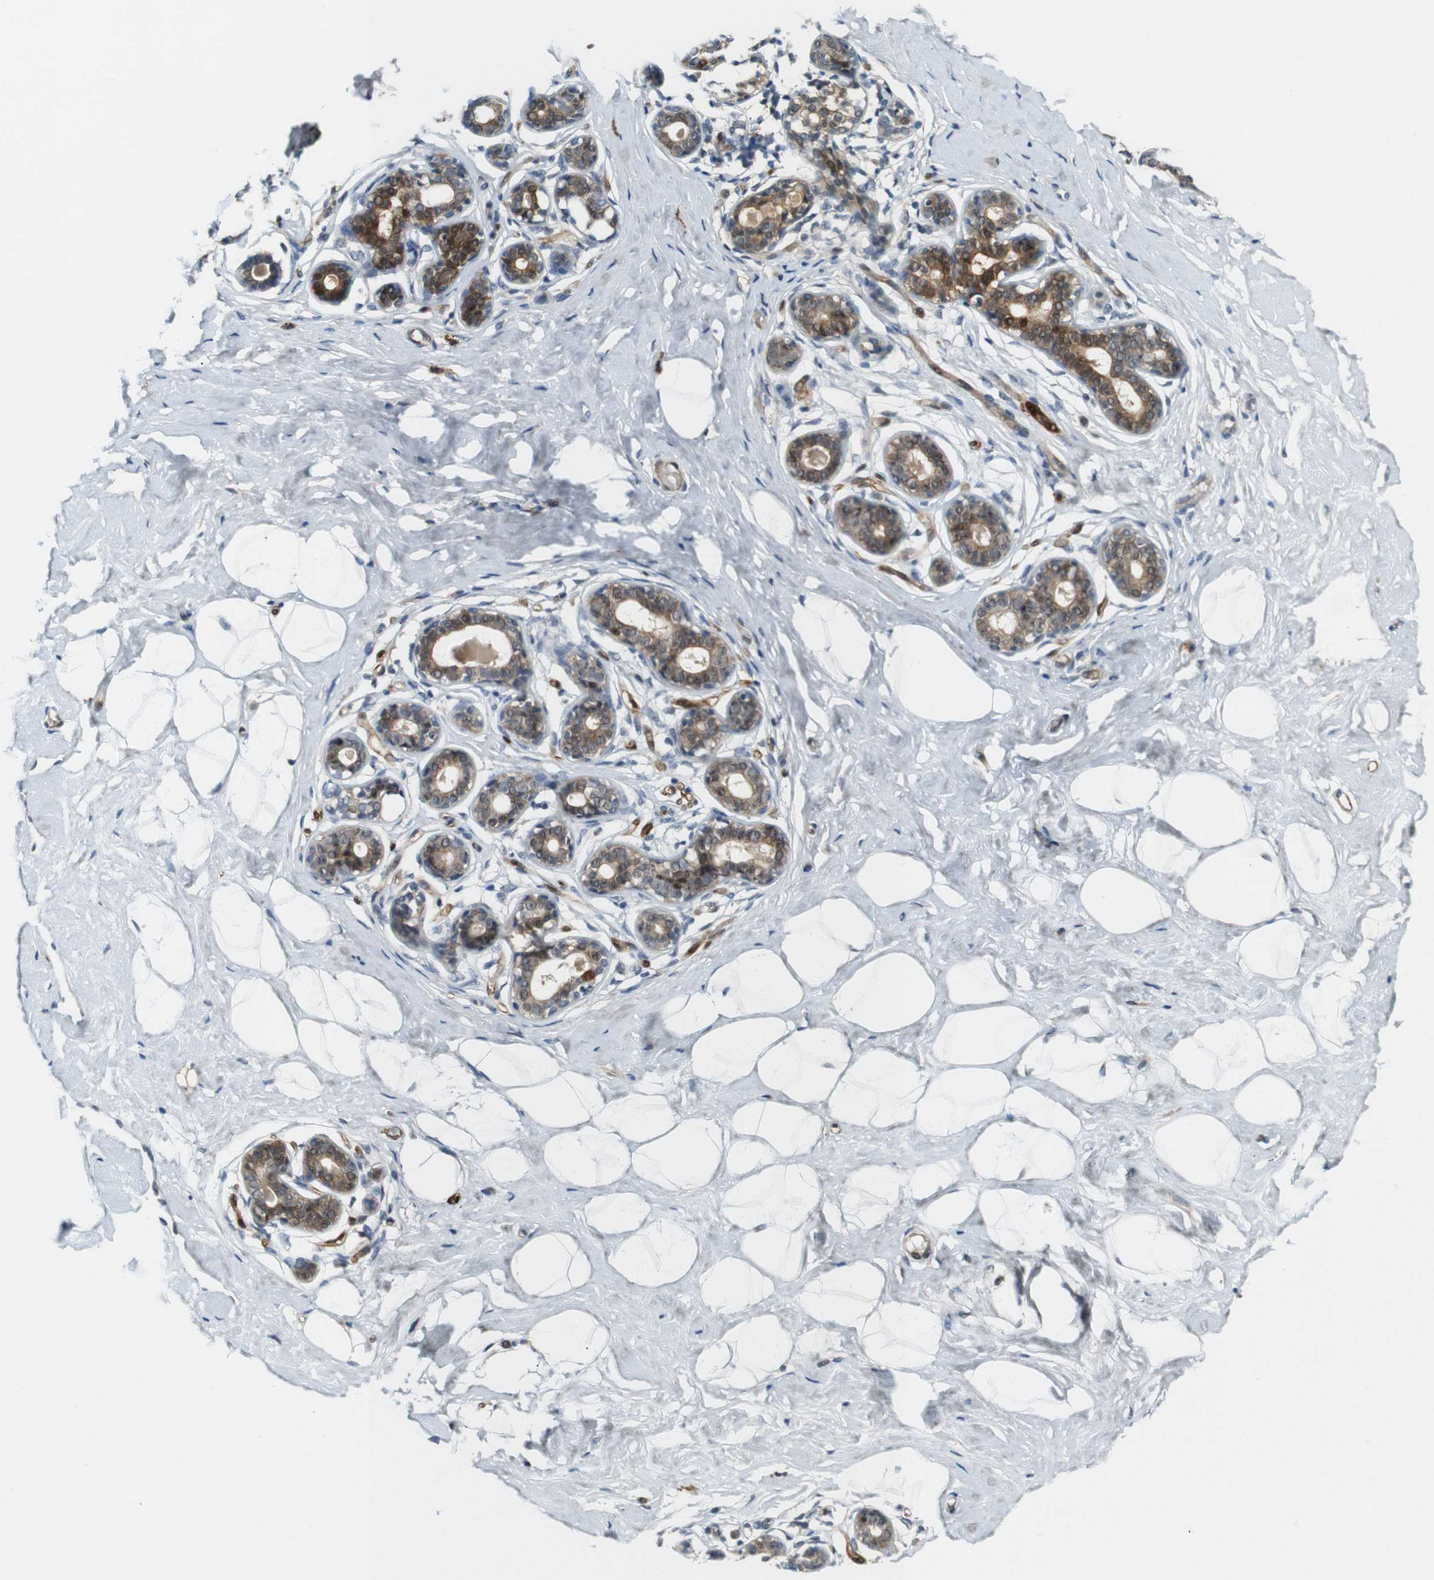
{"staining": {"intensity": "negative", "quantity": "none", "location": "none"}, "tissue": "breast", "cell_type": "Adipocytes", "image_type": "normal", "snomed": [{"axis": "morphology", "description": "Normal tissue, NOS"}, {"axis": "topography", "description": "Breast"}], "caption": "High magnification brightfield microscopy of unremarkable breast stained with DAB (3,3'-diaminobenzidine) (brown) and counterstained with hematoxylin (blue): adipocytes show no significant expression. (Immunohistochemistry (ihc), brightfield microscopy, high magnification).", "gene": "LXN", "patient": {"sex": "female", "age": 23}}